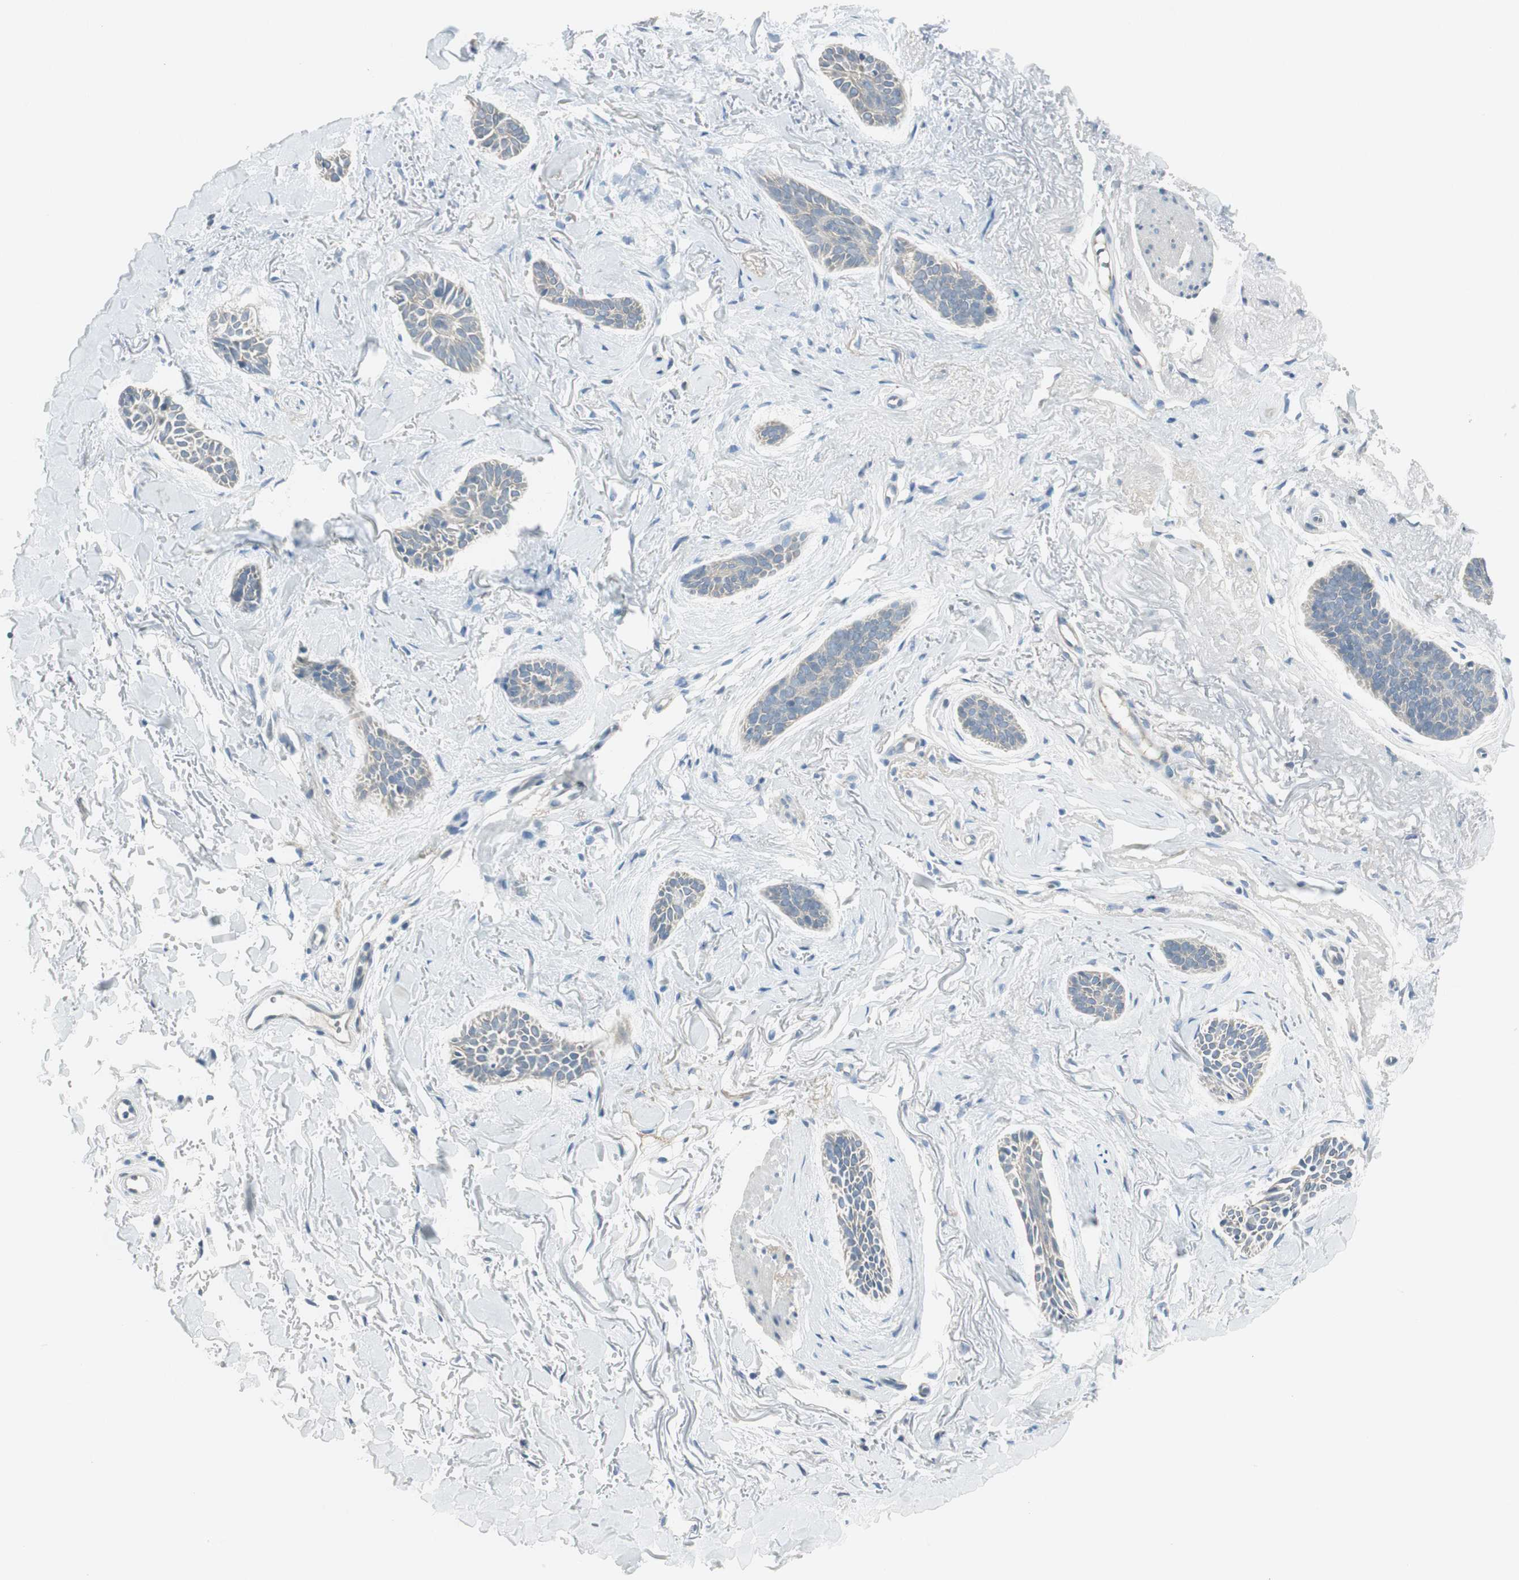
{"staining": {"intensity": "negative", "quantity": "none", "location": "none"}, "tissue": "skin cancer", "cell_type": "Tumor cells", "image_type": "cancer", "snomed": [{"axis": "morphology", "description": "Basal cell carcinoma"}, {"axis": "topography", "description": "Skin"}], "caption": "High power microscopy histopathology image of an immunohistochemistry (IHC) photomicrograph of skin cancer (basal cell carcinoma), revealing no significant expression in tumor cells.", "gene": "EVA1A", "patient": {"sex": "female", "age": 84}}